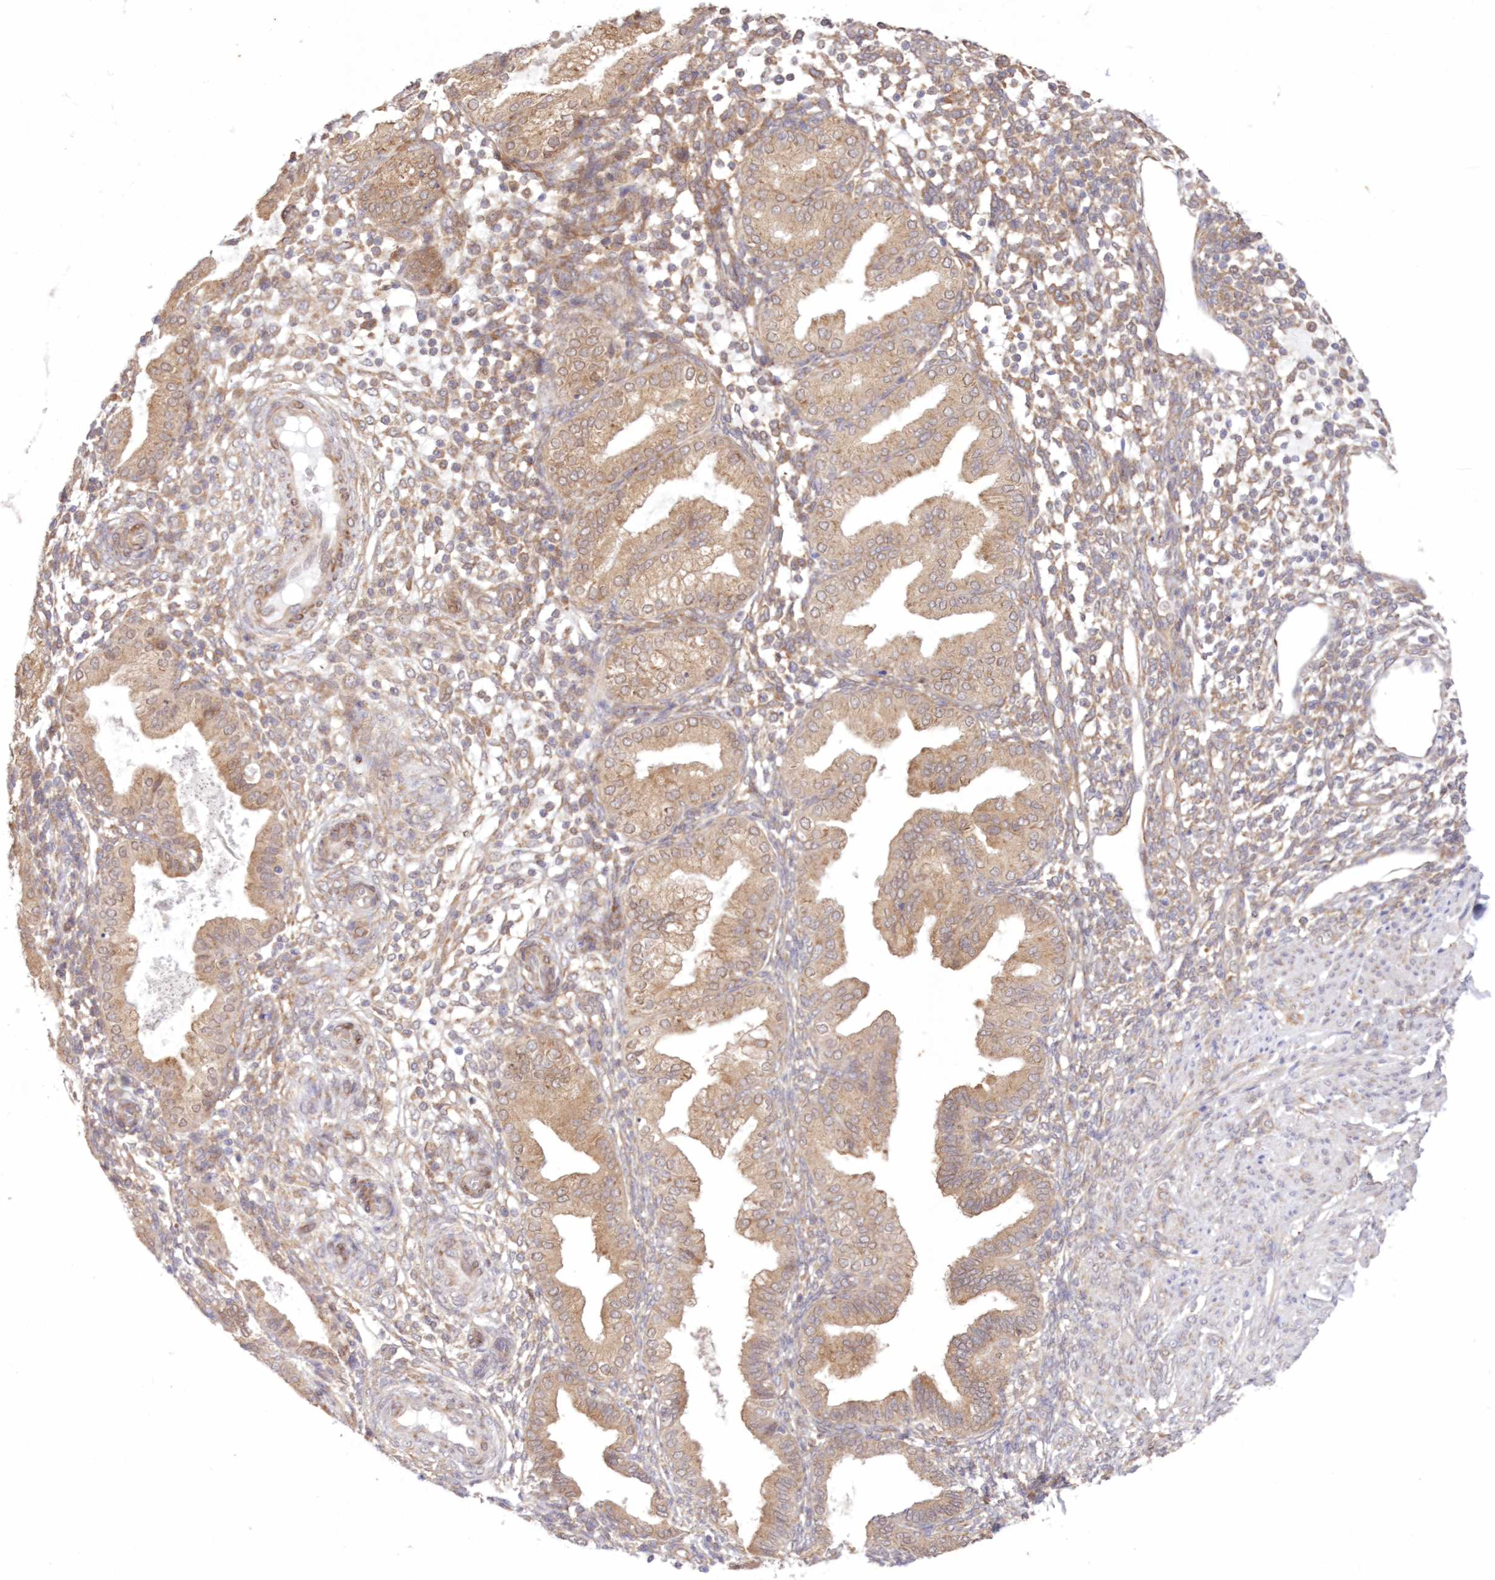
{"staining": {"intensity": "moderate", "quantity": ">75%", "location": "cytoplasmic/membranous"}, "tissue": "endometrium", "cell_type": "Cells in endometrial stroma", "image_type": "normal", "snomed": [{"axis": "morphology", "description": "Normal tissue, NOS"}, {"axis": "topography", "description": "Endometrium"}], "caption": "Human endometrium stained with a brown dye displays moderate cytoplasmic/membranous positive expression in approximately >75% of cells in endometrial stroma.", "gene": "RNPEP", "patient": {"sex": "female", "age": 53}}